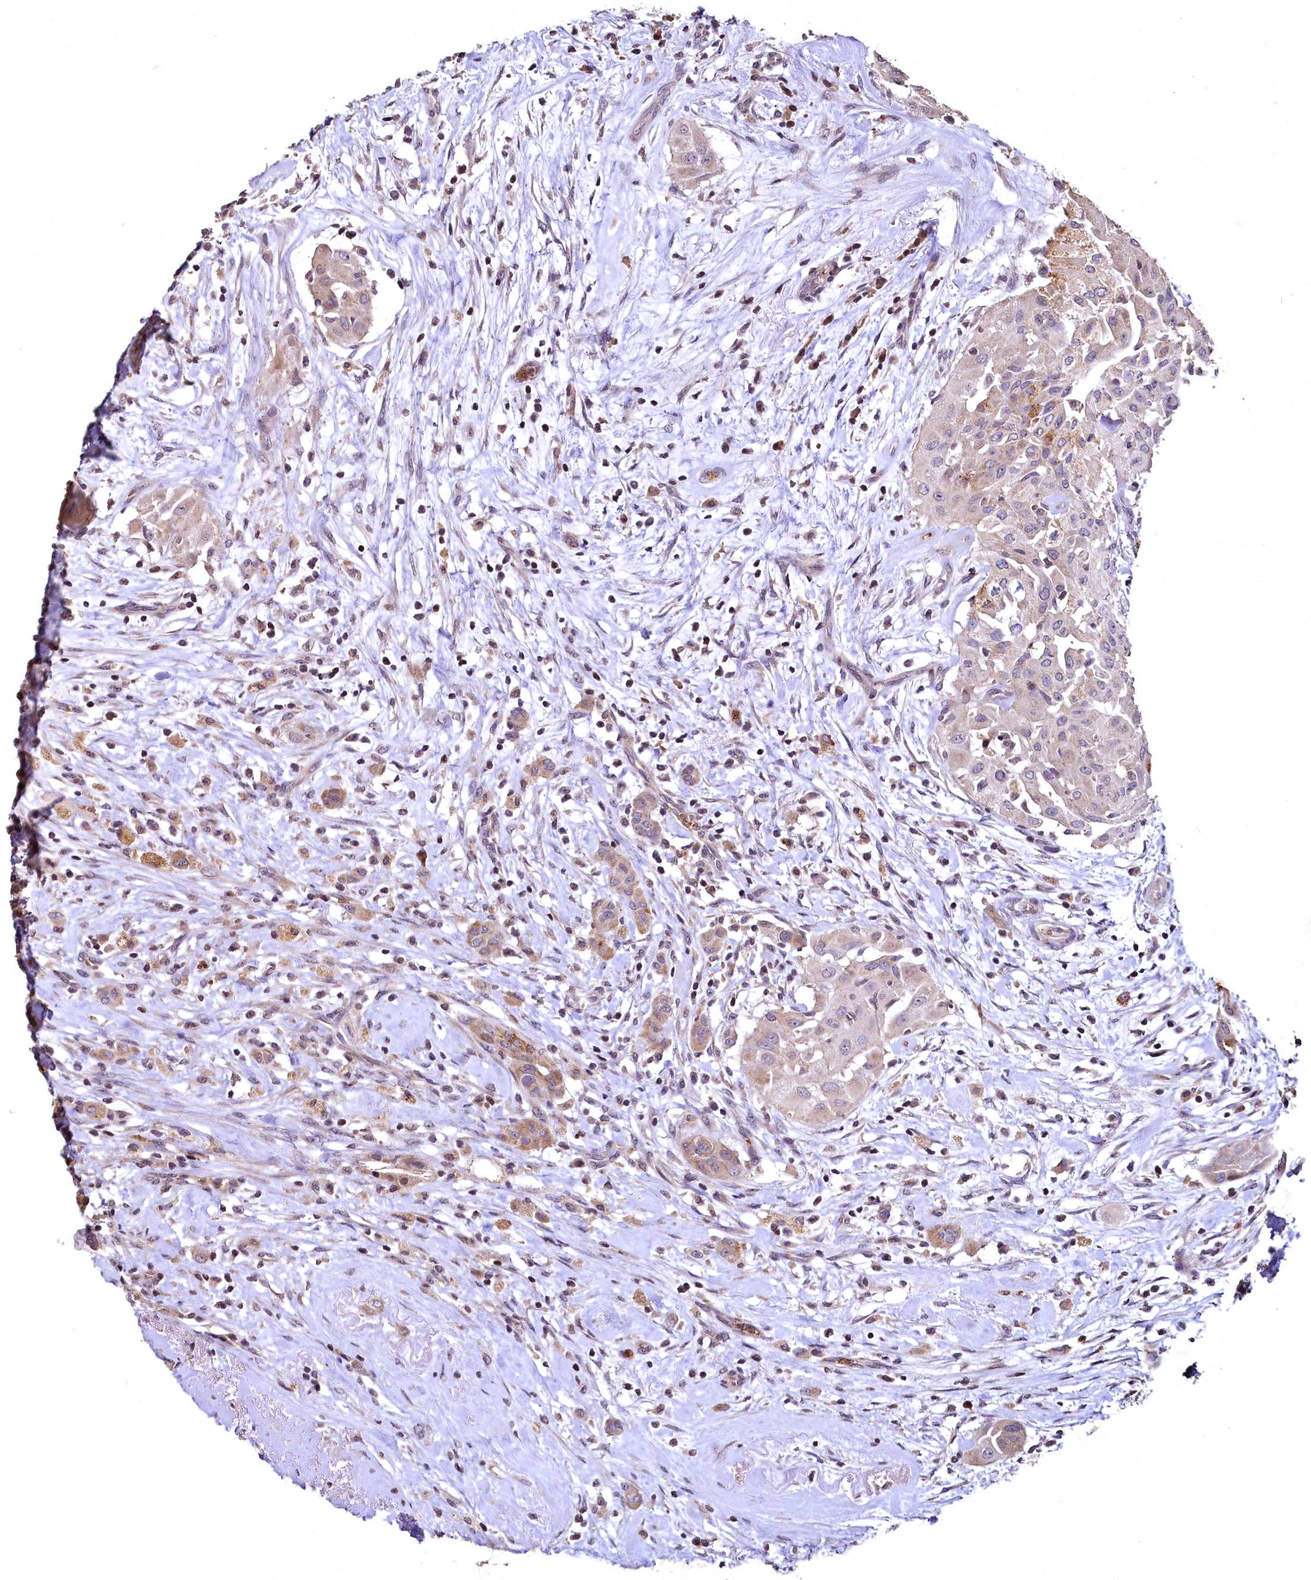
{"staining": {"intensity": "weak", "quantity": ">75%", "location": "cytoplasmic/membranous"}, "tissue": "thyroid cancer", "cell_type": "Tumor cells", "image_type": "cancer", "snomed": [{"axis": "morphology", "description": "Papillary adenocarcinoma, NOS"}, {"axis": "topography", "description": "Thyroid gland"}], "caption": "Thyroid cancer (papillary adenocarcinoma) tissue reveals weak cytoplasmic/membranous expression in approximately >75% of tumor cells The staining is performed using DAB (3,3'-diaminobenzidine) brown chromogen to label protein expression. The nuclei are counter-stained blue using hematoxylin.", "gene": "SPTA1", "patient": {"sex": "female", "age": 59}}